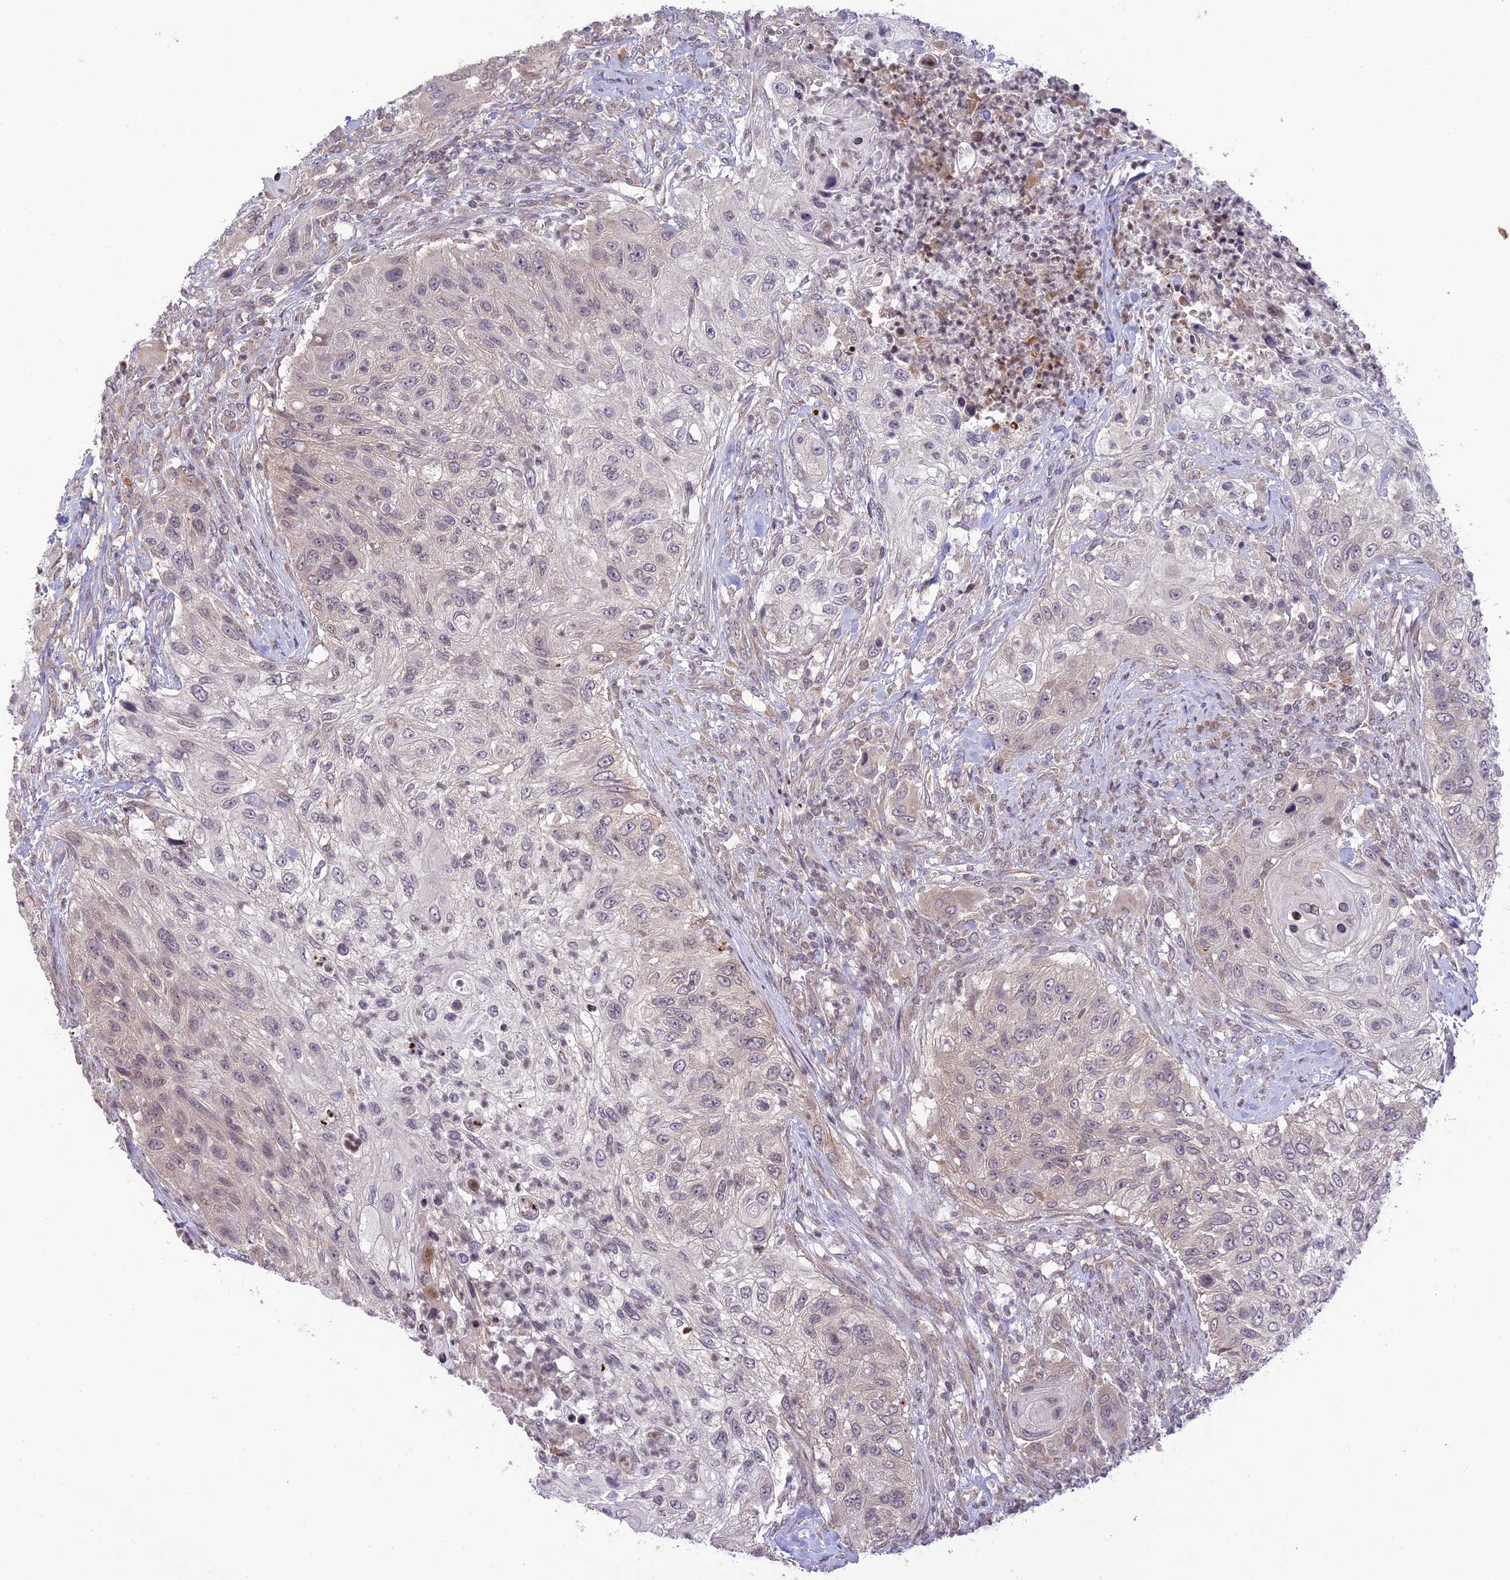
{"staining": {"intensity": "negative", "quantity": "none", "location": "none"}, "tissue": "urothelial cancer", "cell_type": "Tumor cells", "image_type": "cancer", "snomed": [{"axis": "morphology", "description": "Urothelial carcinoma, High grade"}, {"axis": "topography", "description": "Urinary bladder"}], "caption": "Image shows no protein expression in tumor cells of urothelial cancer tissue.", "gene": "TEKT1", "patient": {"sex": "female", "age": 60}}